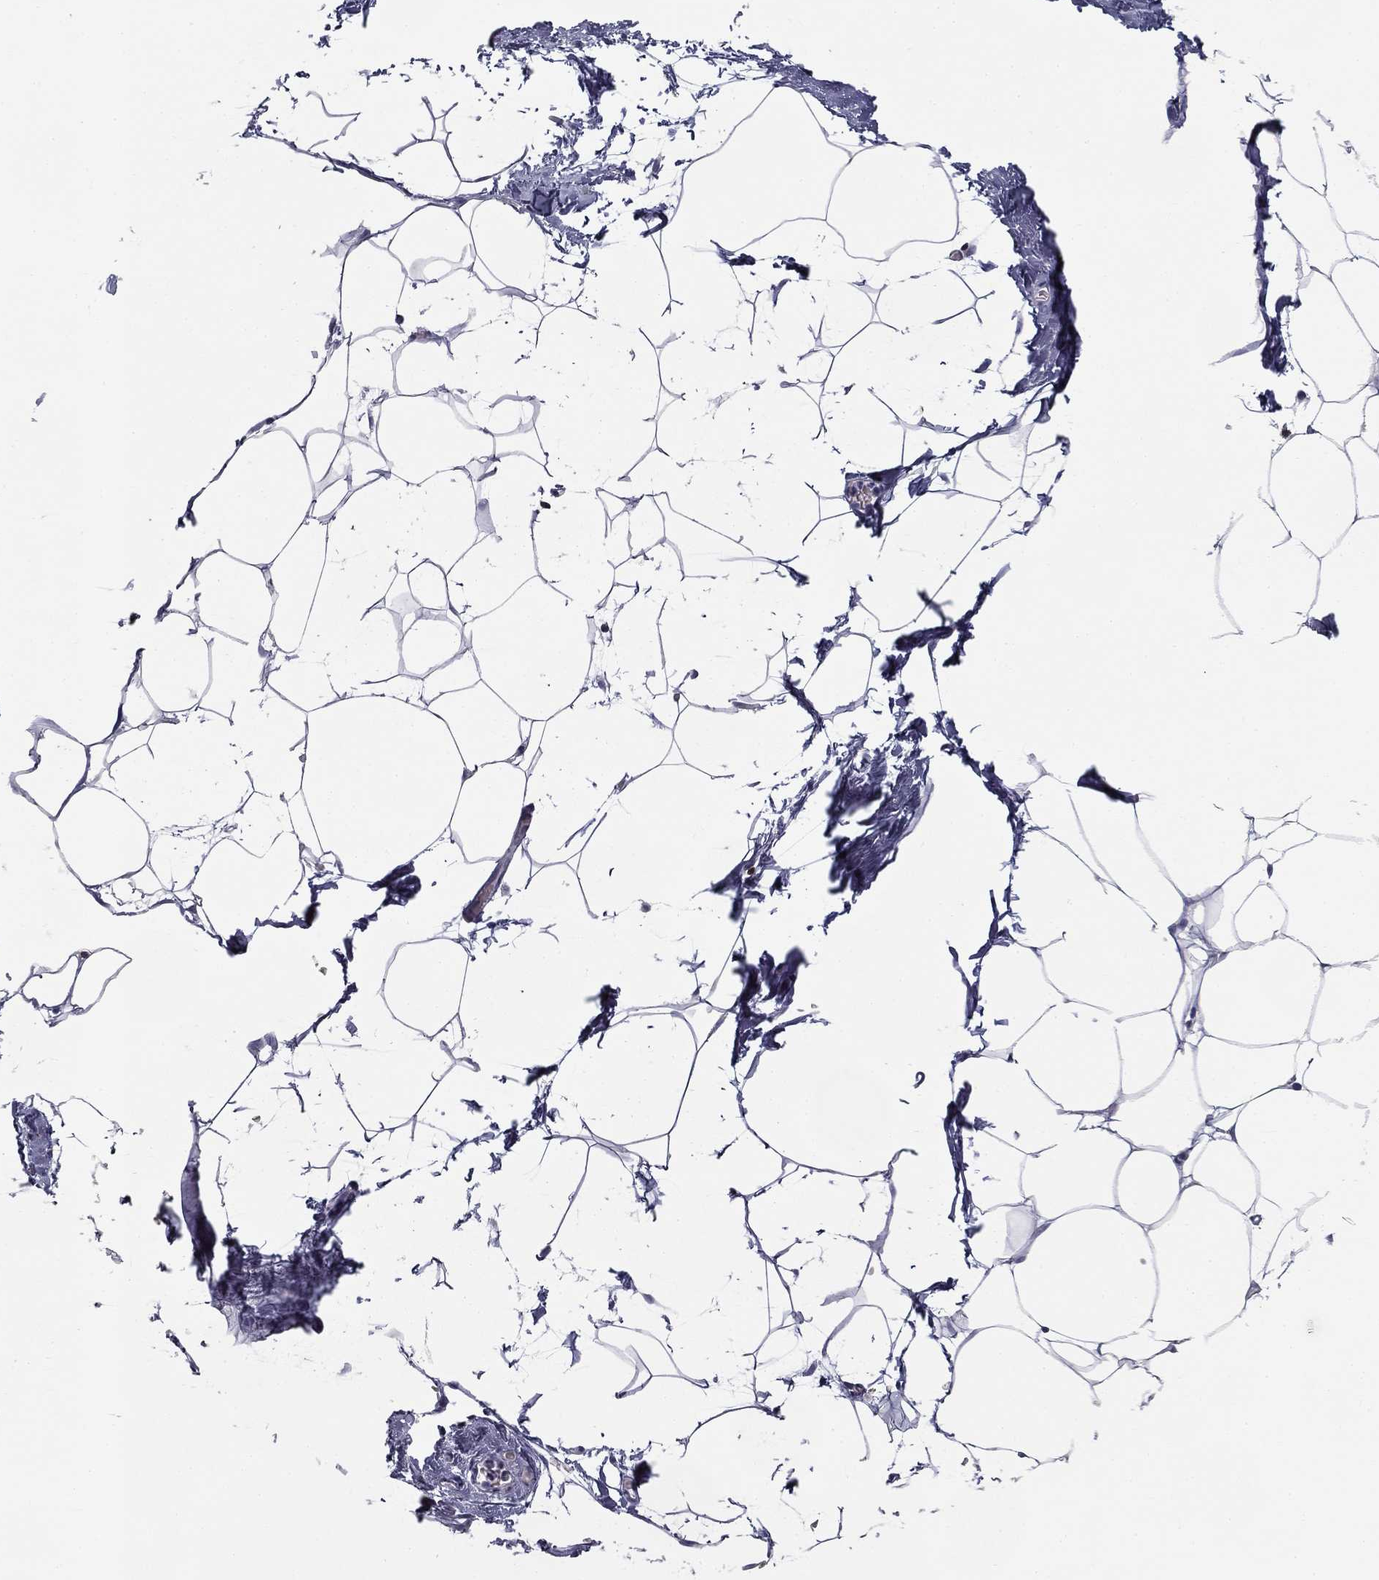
{"staining": {"intensity": "negative", "quantity": "none", "location": "none"}, "tissue": "adipose tissue", "cell_type": "Adipocytes", "image_type": "normal", "snomed": [{"axis": "morphology", "description": "Normal tissue, NOS"}, {"axis": "topography", "description": "Adipose tissue"}], "caption": "This histopathology image is of unremarkable adipose tissue stained with immunohistochemistry (IHC) to label a protein in brown with the nuclei are counter-stained blue. There is no staining in adipocytes. (DAB IHC with hematoxylin counter stain).", "gene": "TRAT1", "patient": {"sex": "male", "age": 57}}